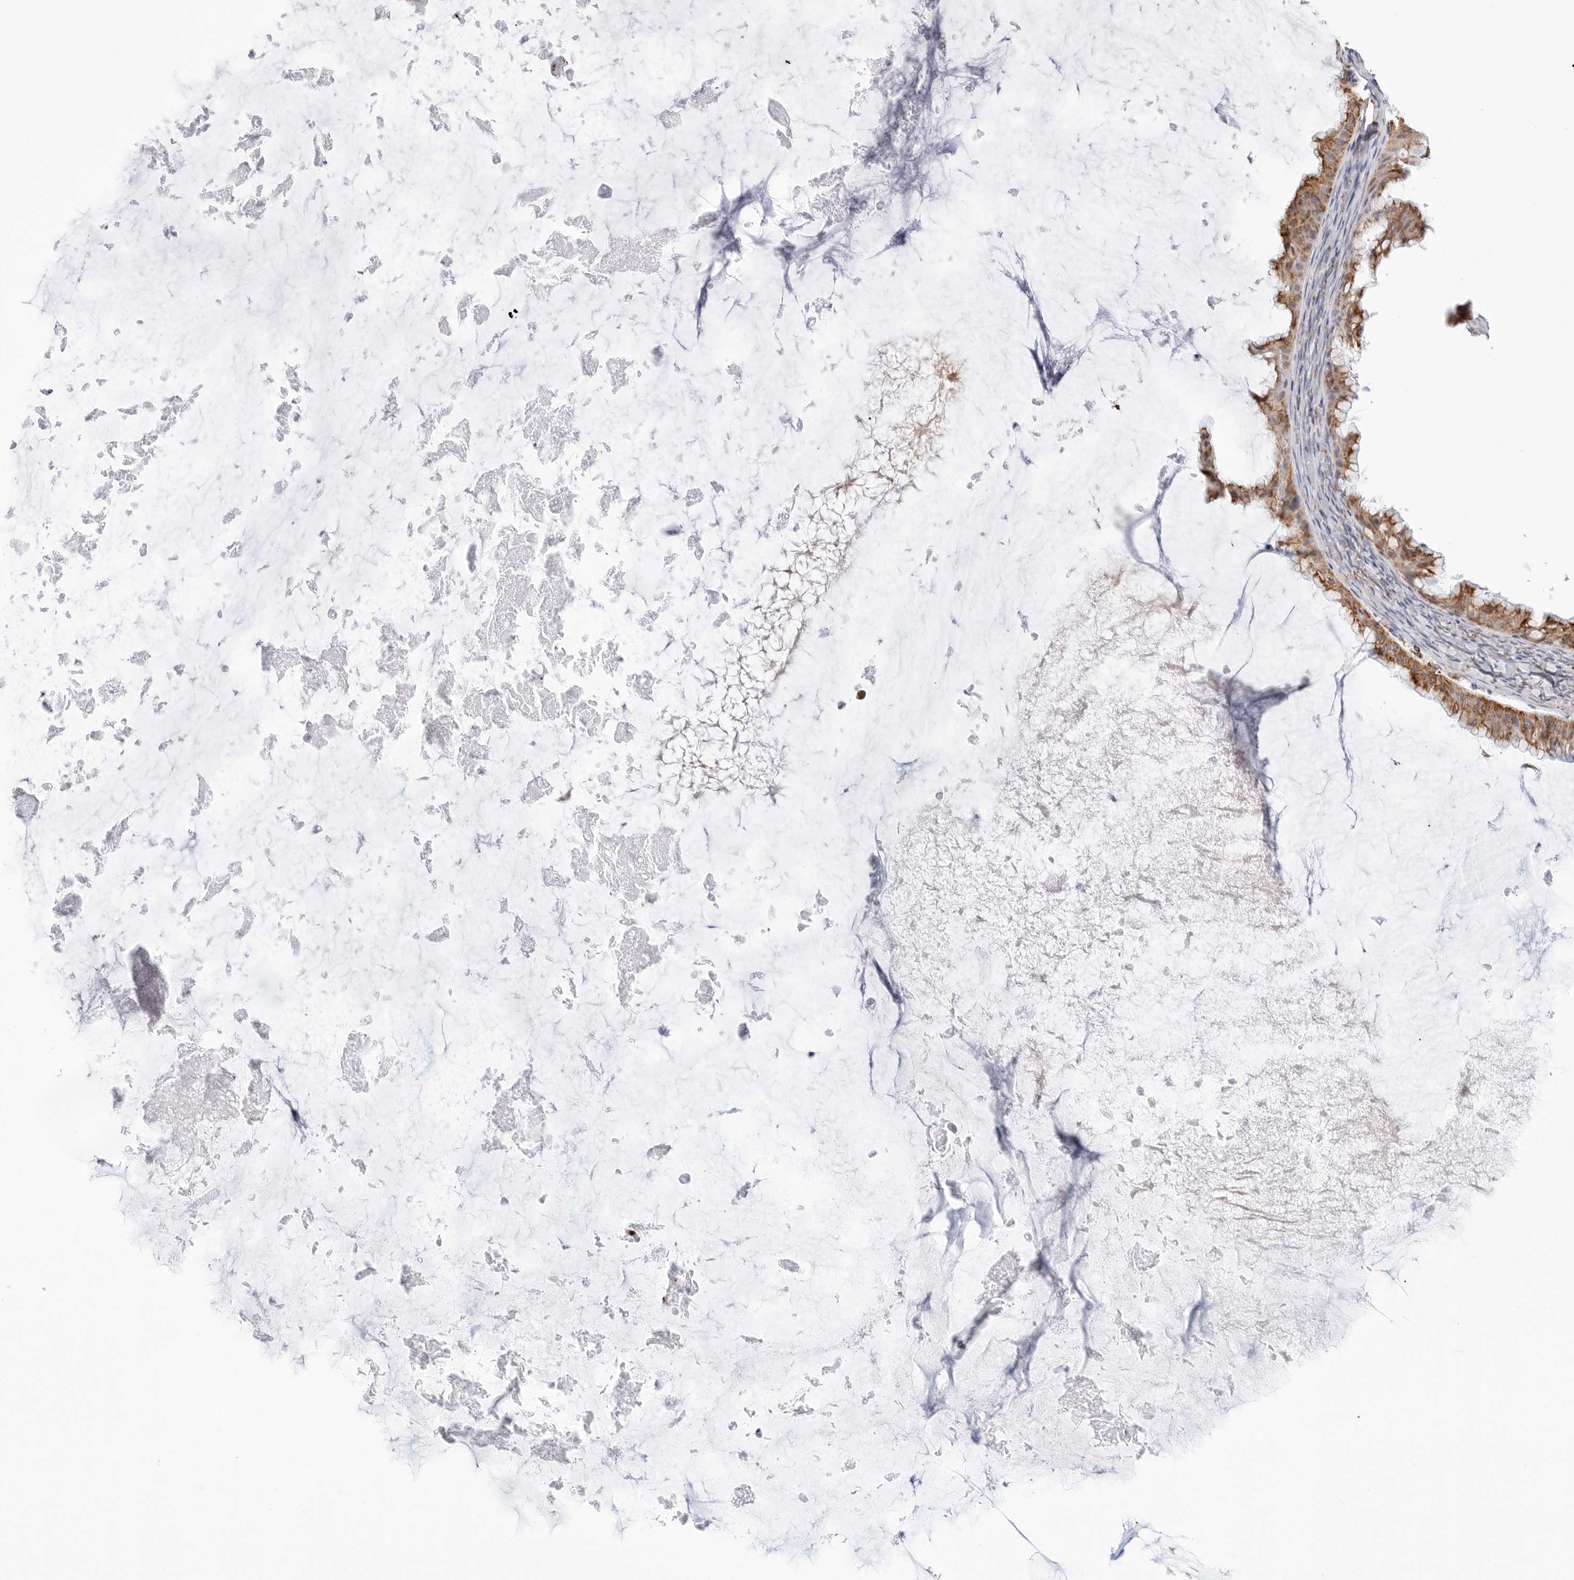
{"staining": {"intensity": "moderate", "quantity": ">75%", "location": "cytoplasmic/membranous"}, "tissue": "ovarian cancer", "cell_type": "Tumor cells", "image_type": "cancer", "snomed": [{"axis": "morphology", "description": "Cystadenocarcinoma, mucinous, NOS"}, {"axis": "topography", "description": "Ovary"}], "caption": "Protein expression analysis of human mucinous cystadenocarcinoma (ovarian) reveals moderate cytoplasmic/membranous staining in about >75% of tumor cells.", "gene": "ATP5IF1", "patient": {"sex": "female", "age": 61}}